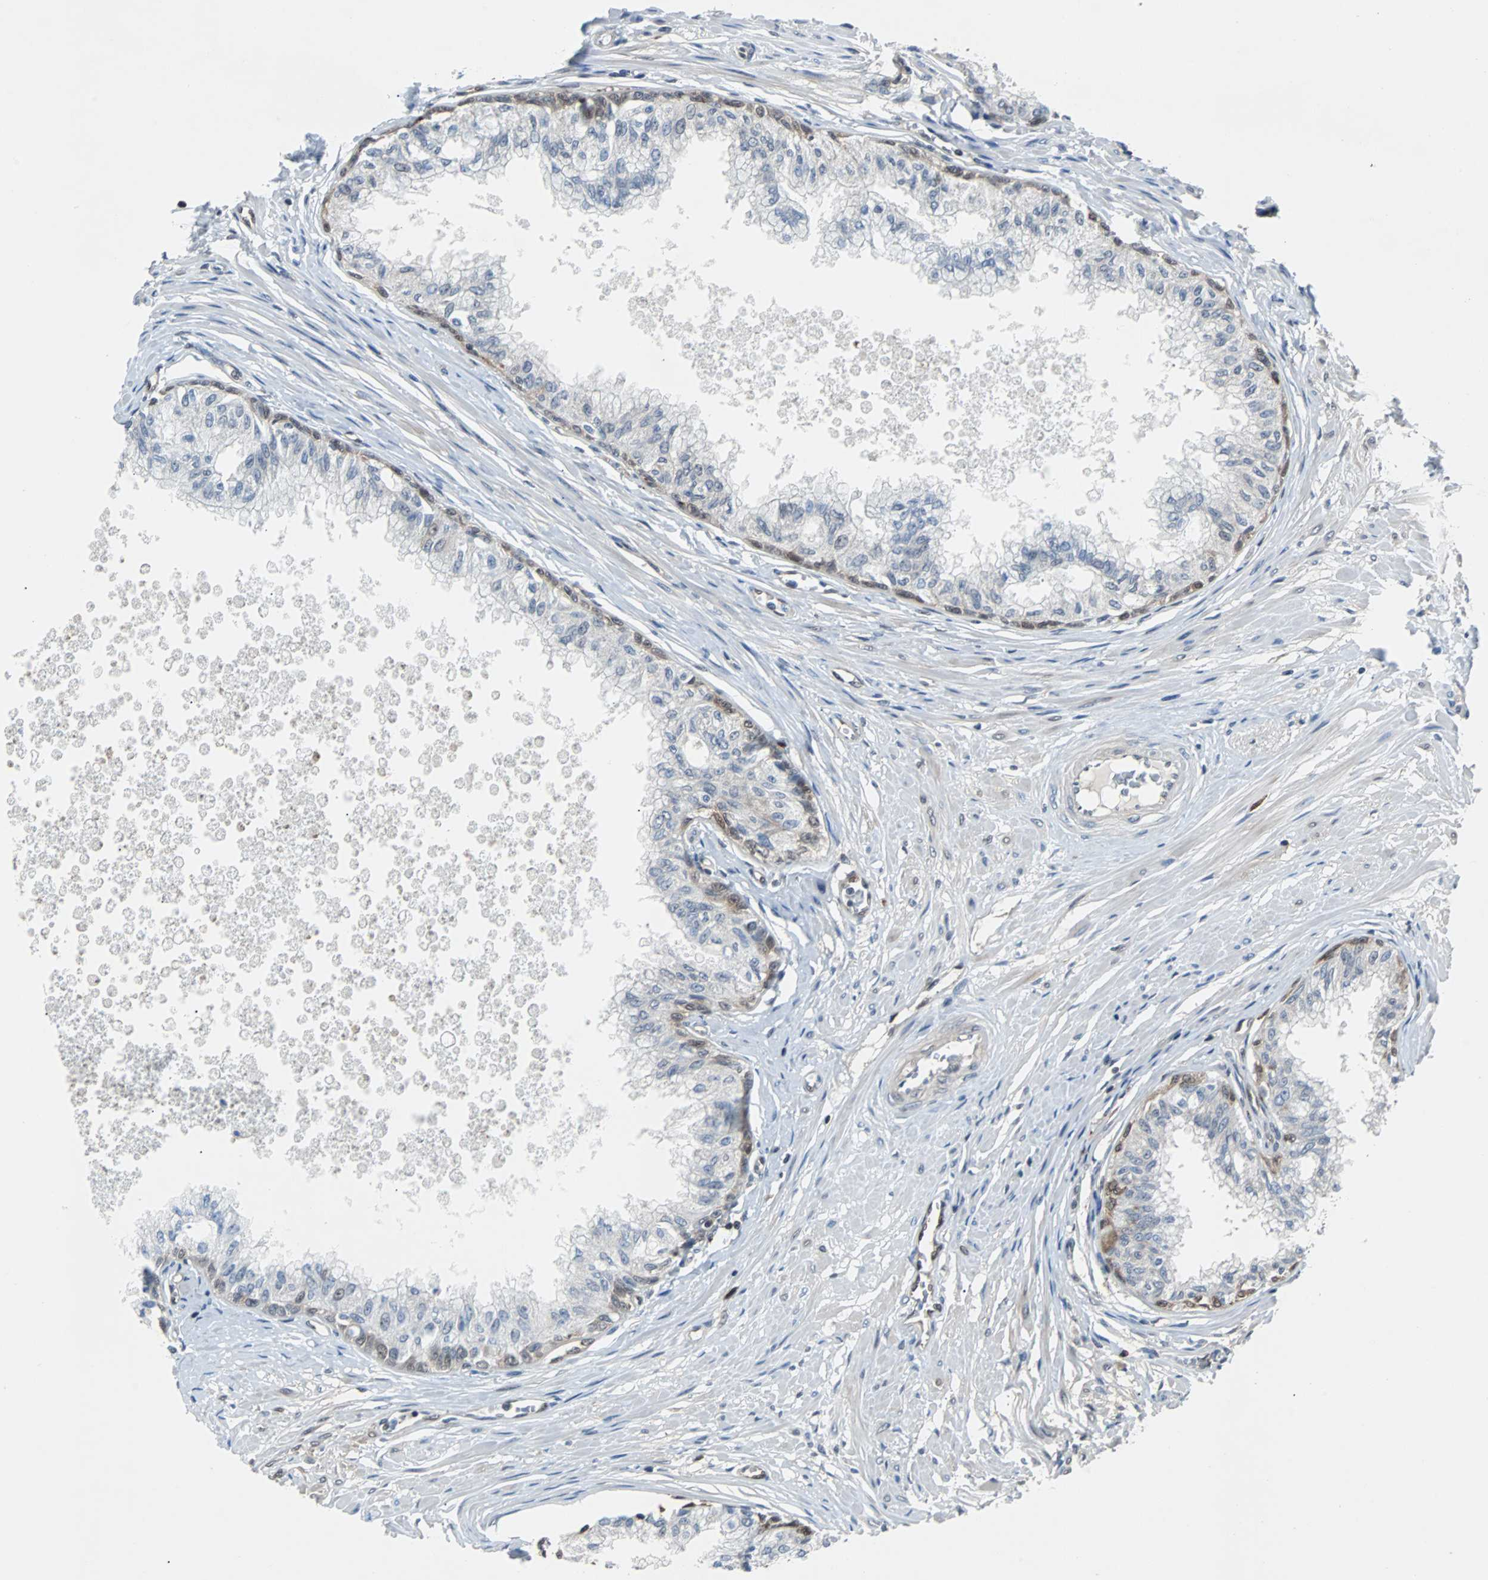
{"staining": {"intensity": "moderate", "quantity": "<25%", "location": "cytoplasmic/membranous,nuclear"}, "tissue": "prostate", "cell_type": "Glandular cells", "image_type": "normal", "snomed": [{"axis": "morphology", "description": "Normal tissue, NOS"}, {"axis": "topography", "description": "Prostate"}, {"axis": "topography", "description": "Seminal veicle"}], "caption": "Immunohistochemical staining of benign prostate reveals low levels of moderate cytoplasmic/membranous,nuclear expression in about <25% of glandular cells. The protein is stained brown, and the nuclei are stained in blue (DAB IHC with brightfield microscopy, high magnification).", "gene": "MAP2K6", "patient": {"sex": "male", "age": 60}}